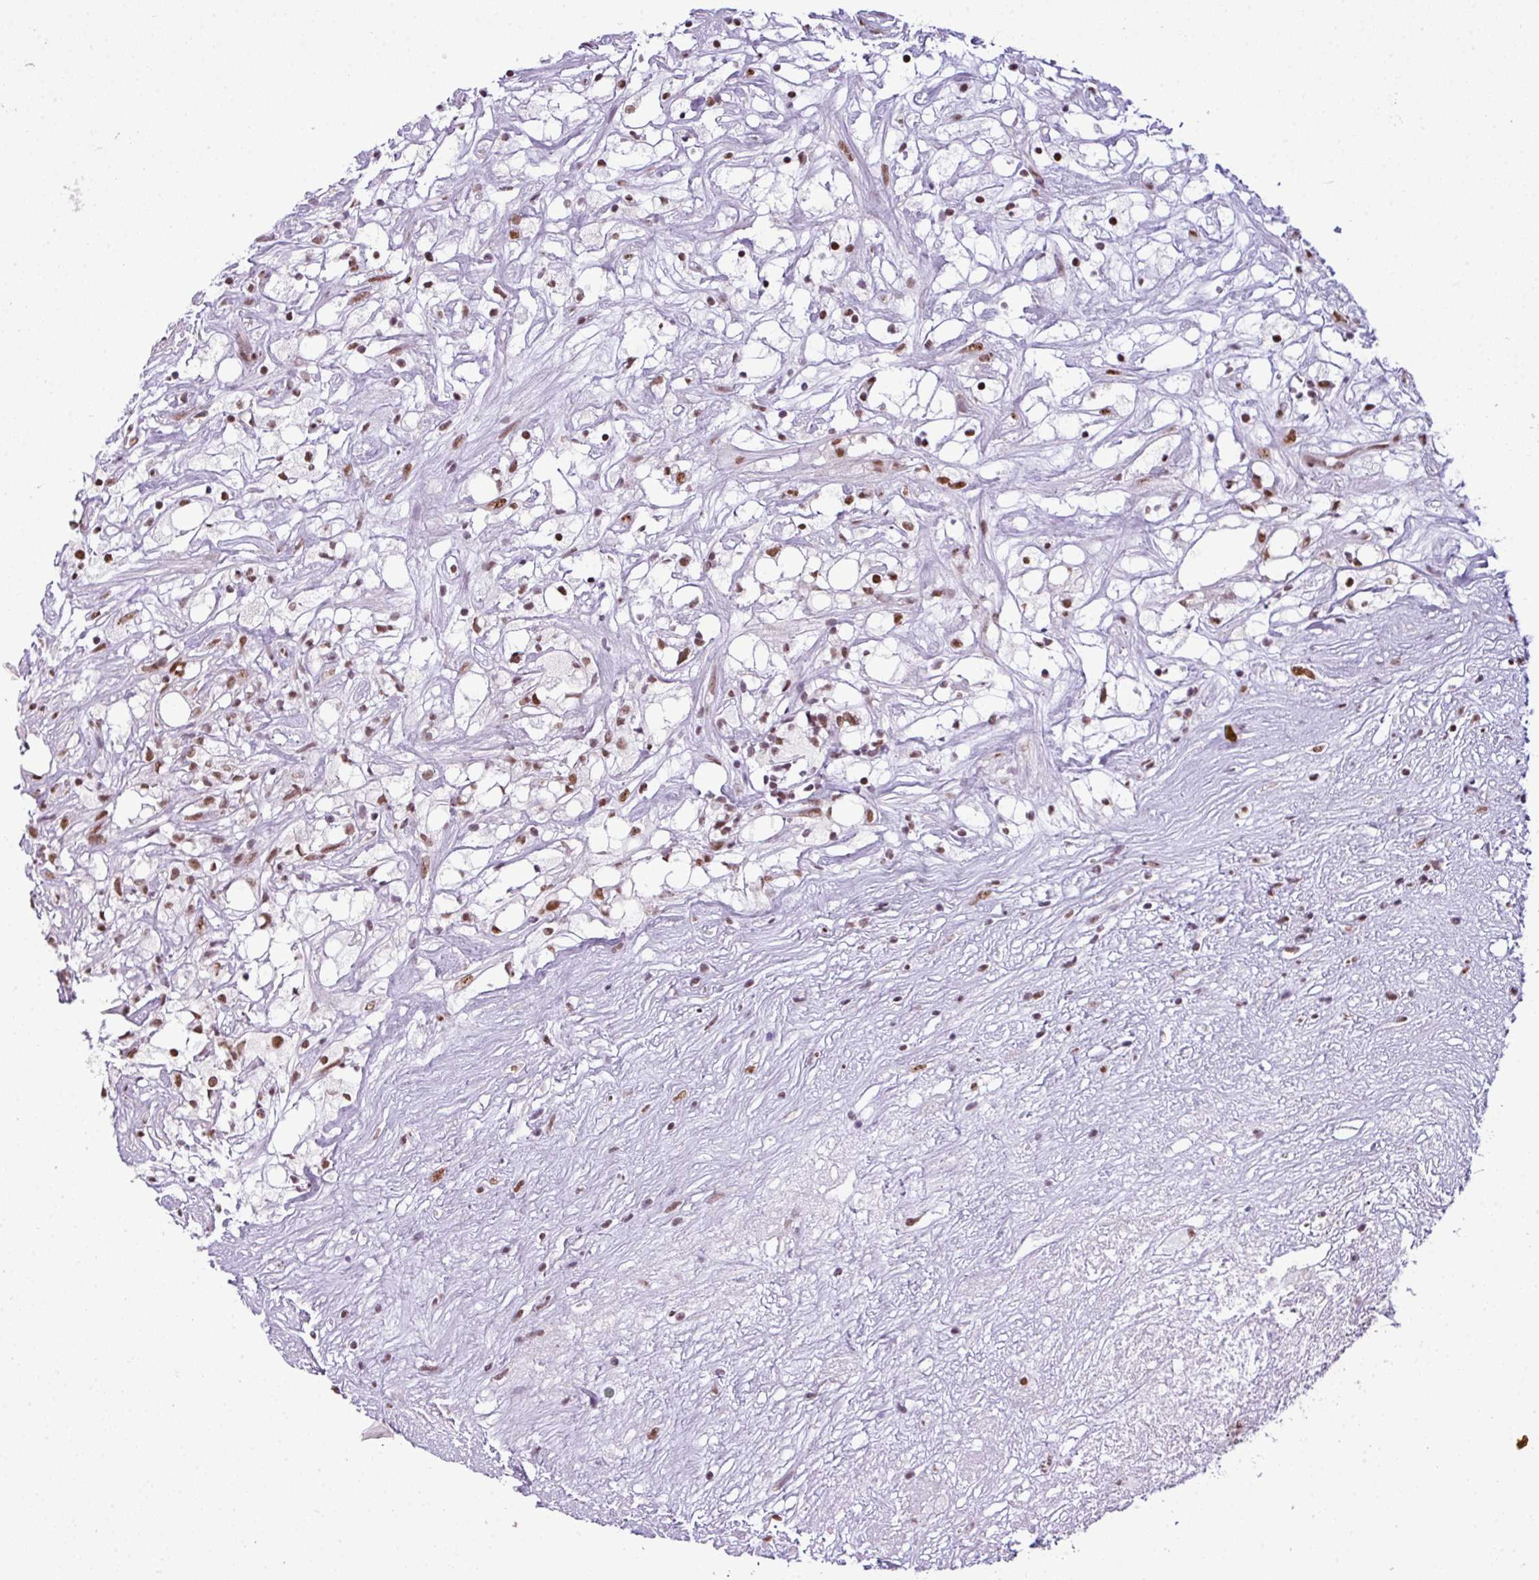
{"staining": {"intensity": "moderate", "quantity": ">75%", "location": "nuclear"}, "tissue": "renal cancer", "cell_type": "Tumor cells", "image_type": "cancer", "snomed": [{"axis": "morphology", "description": "Adenocarcinoma, NOS"}, {"axis": "topography", "description": "Kidney"}], "caption": "A brown stain shows moderate nuclear expression of a protein in human renal cancer tumor cells.", "gene": "ARL6IP4", "patient": {"sex": "male", "age": 59}}